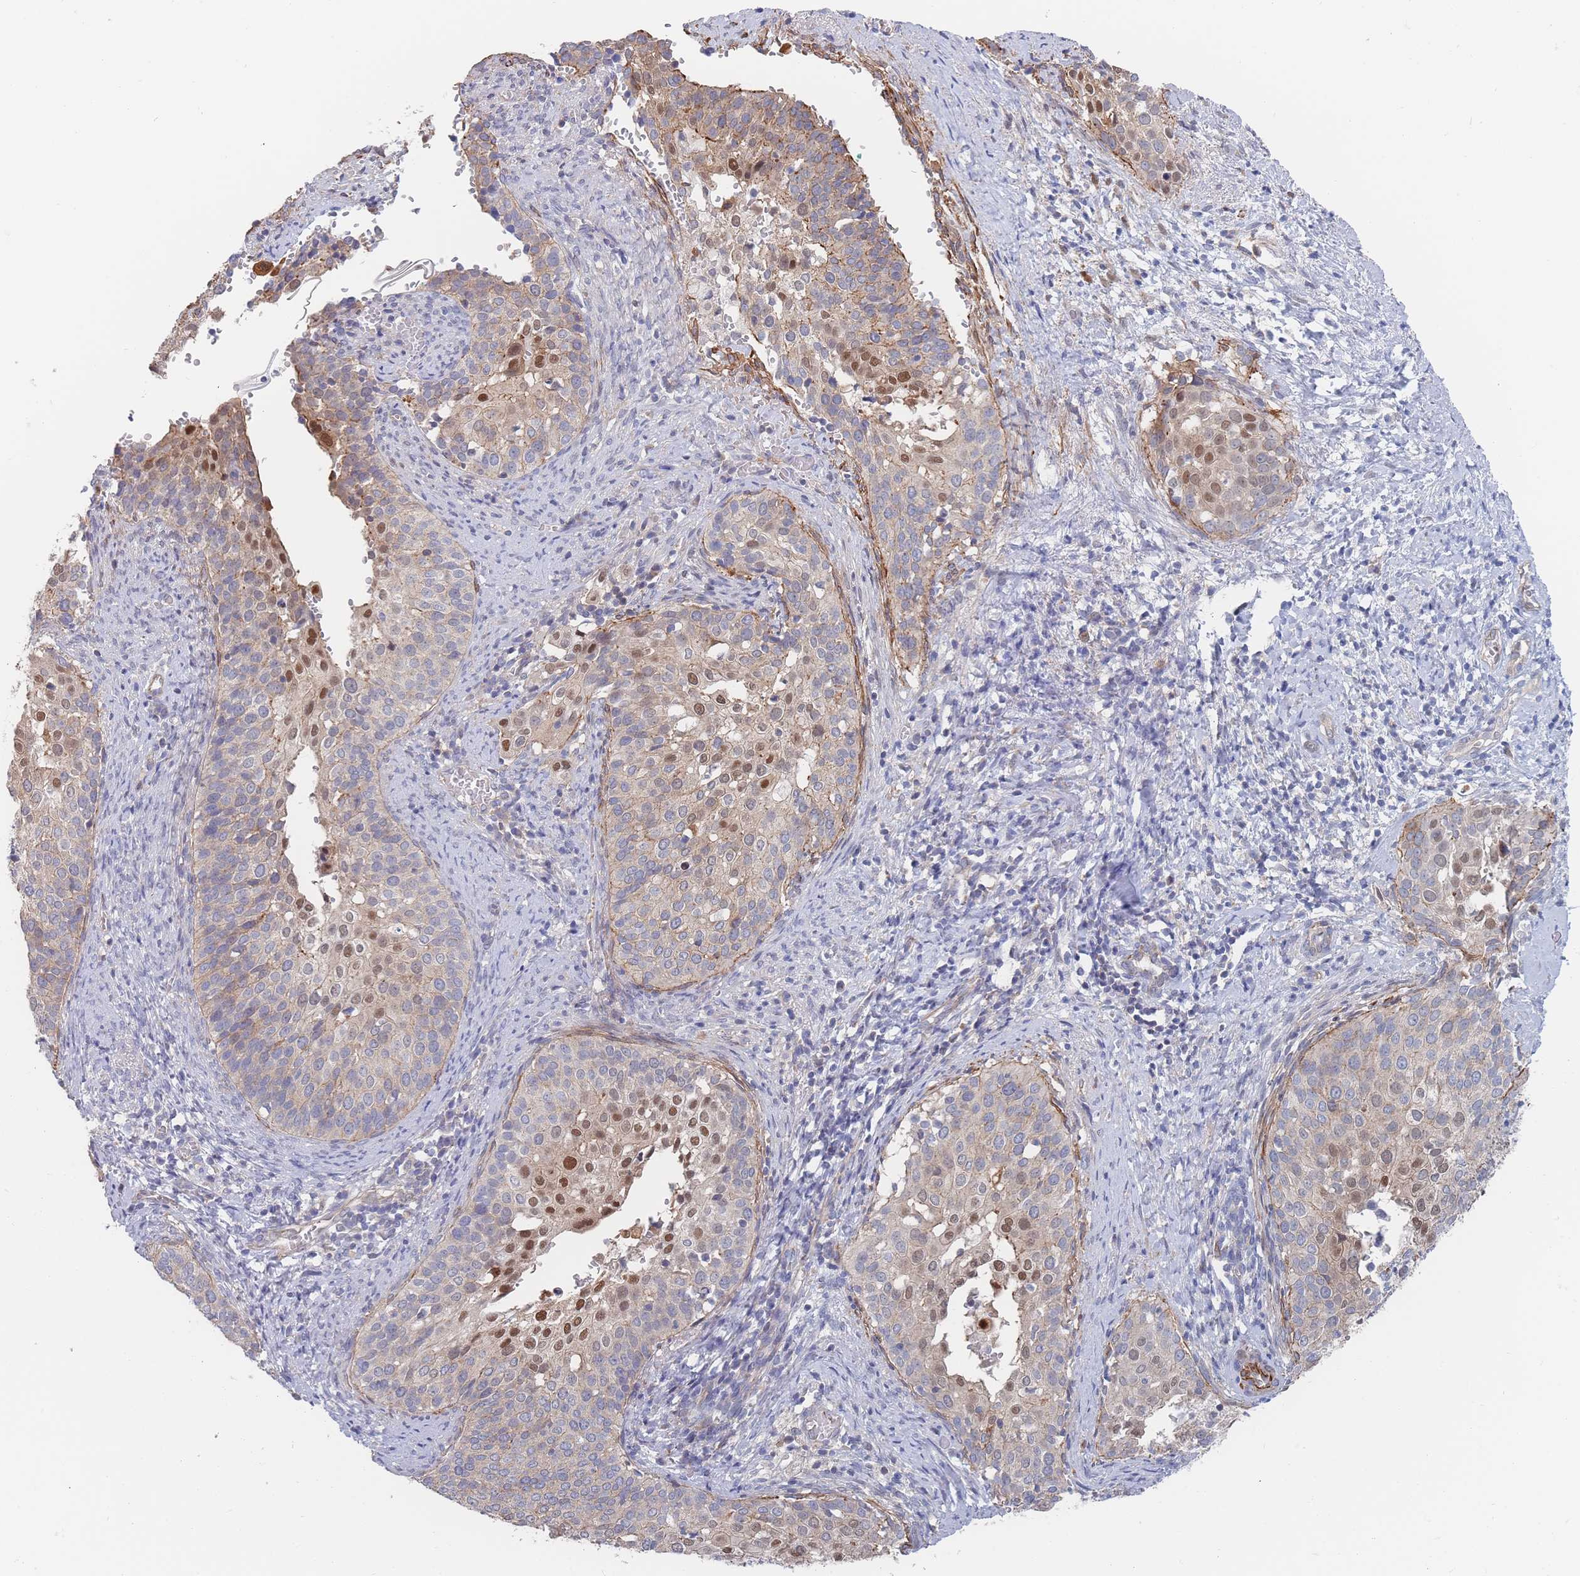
{"staining": {"intensity": "strong", "quantity": "<25%", "location": "nuclear"}, "tissue": "cervical cancer", "cell_type": "Tumor cells", "image_type": "cancer", "snomed": [{"axis": "morphology", "description": "Squamous cell carcinoma, NOS"}, {"axis": "topography", "description": "Cervix"}], "caption": "A medium amount of strong nuclear positivity is present in approximately <25% of tumor cells in squamous cell carcinoma (cervical) tissue.", "gene": "G6PC1", "patient": {"sex": "female", "age": 44}}